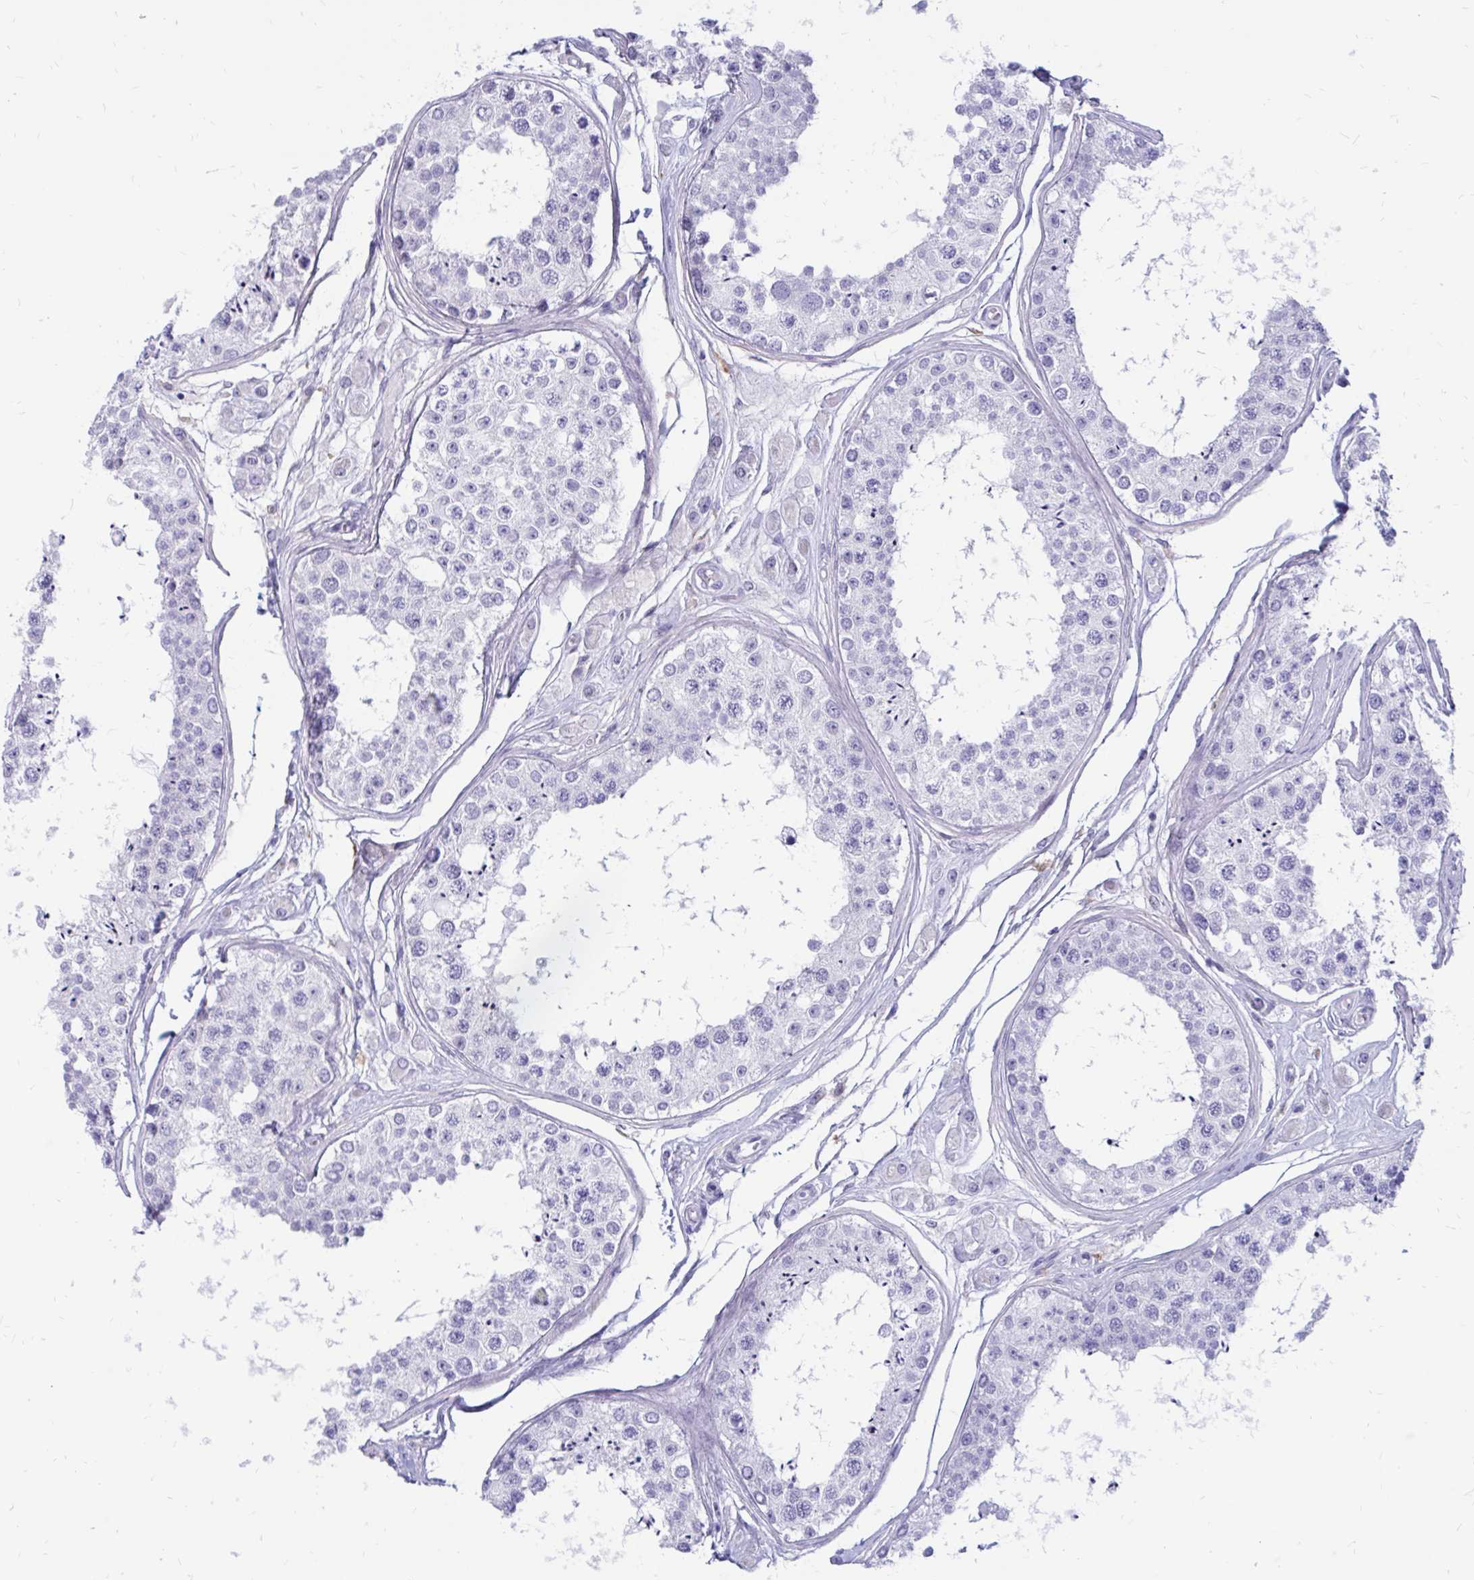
{"staining": {"intensity": "negative", "quantity": "none", "location": "none"}, "tissue": "testis", "cell_type": "Cells in seminiferous ducts", "image_type": "normal", "snomed": [{"axis": "morphology", "description": "Normal tissue, NOS"}, {"axis": "topography", "description": "Testis"}], "caption": "This histopathology image is of benign testis stained with IHC to label a protein in brown with the nuclei are counter-stained blue. There is no expression in cells in seminiferous ducts. Nuclei are stained in blue.", "gene": "IGSF5", "patient": {"sex": "male", "age": 25}}